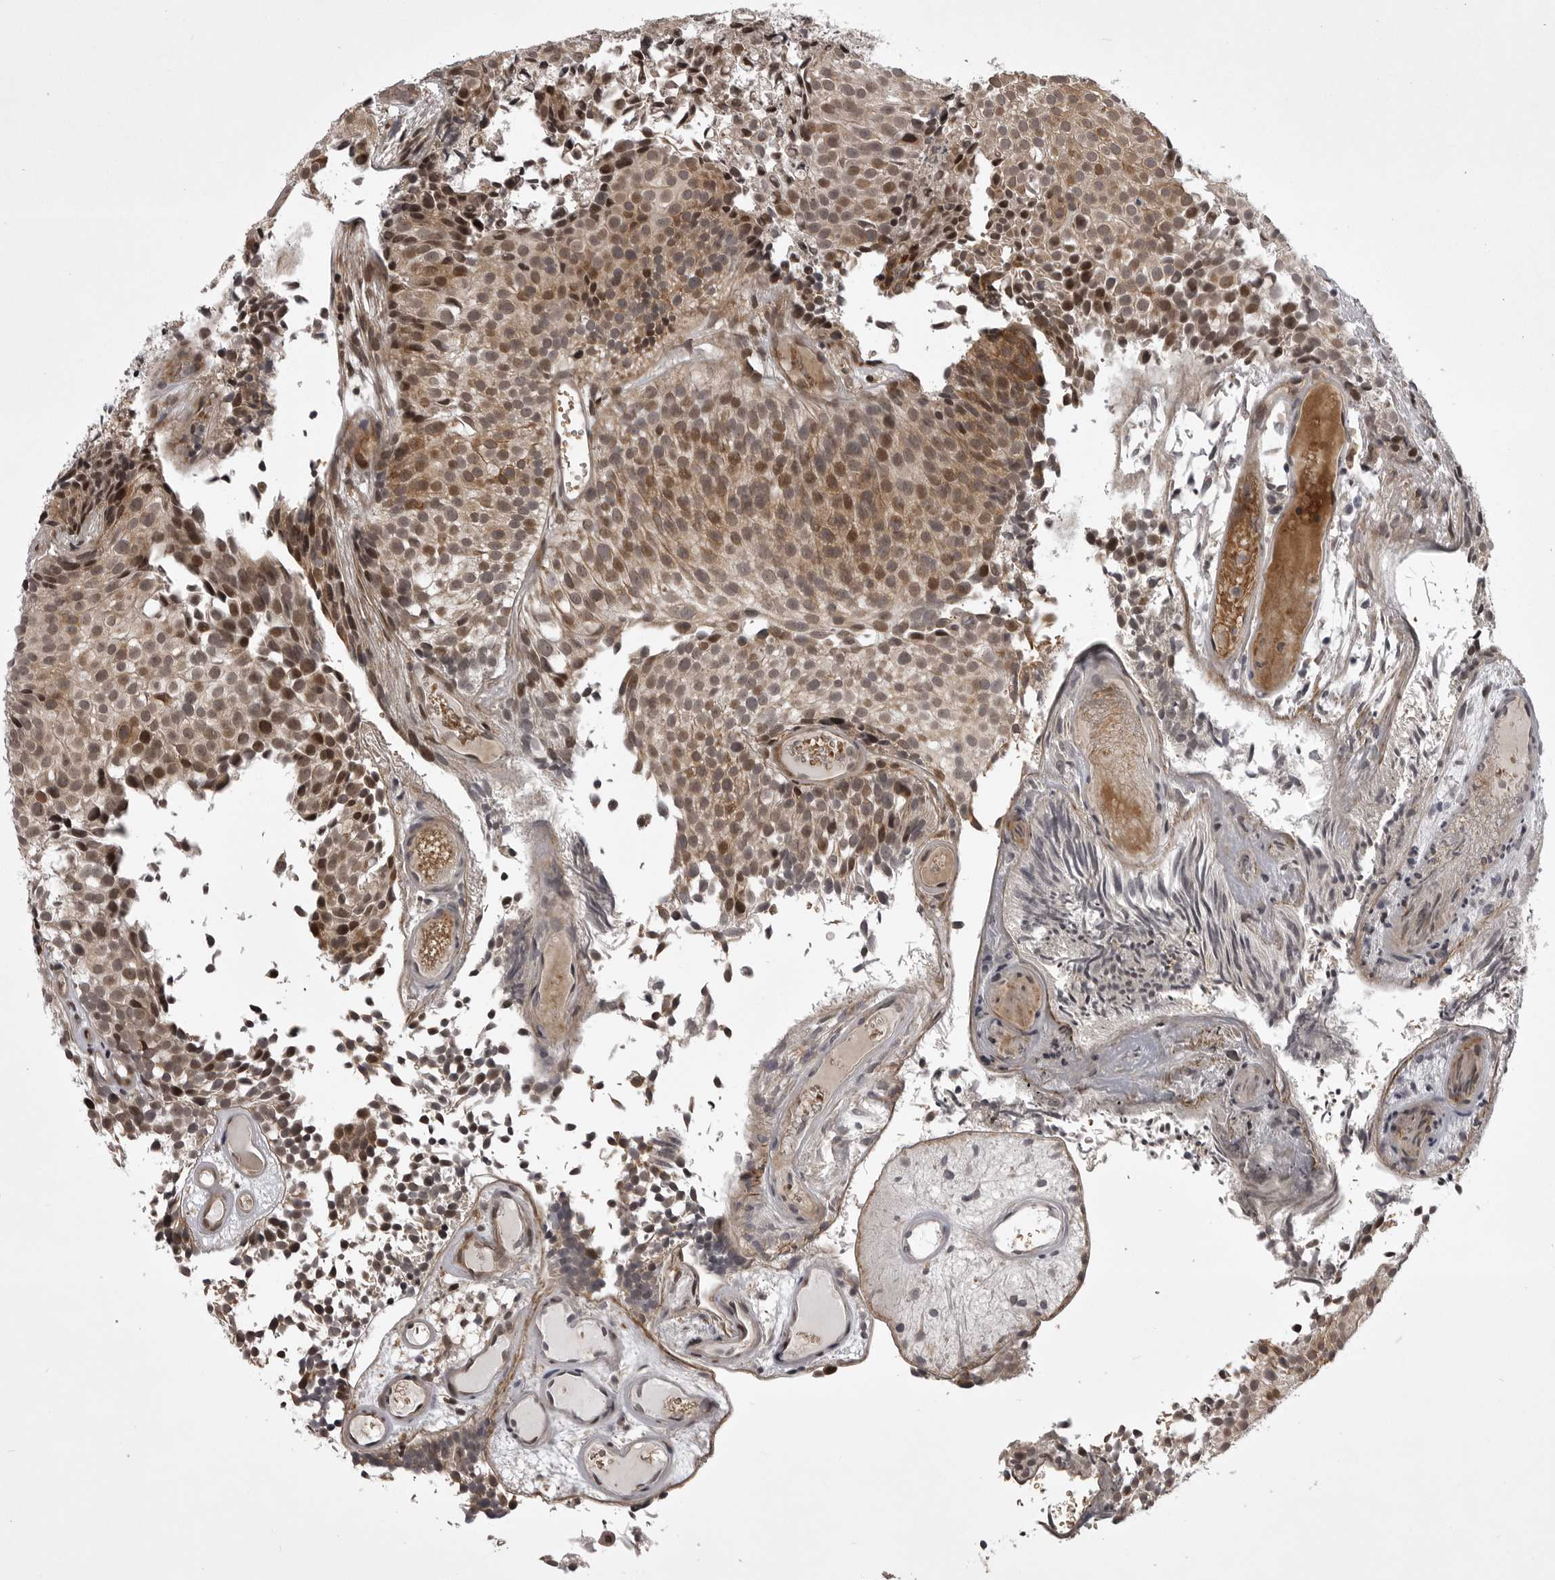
{"staining": {"intensity": "moderate", "quantity": ">75%", "location": "cytoplasmic/membranous,nuclear"}, "tissue": "urothelial cancer", "cell_type": "Tumor cells", "image_type": "cancer", "snomed": [{"axis": "morphology", "description": "Urothelial carcinoma, Low grade"}, {"axis": "topography", "description": "Urinary bladder"}], "caption": "This is an image of immunohistochemistry (IHC) staining of low-grade urothelial carcinoma, which shows moderate staining in the cytoplasmic/membranous and nuclear of tumor cells.", "gene": "SNX16", "patient": {"sex": "male", "age": 86}}